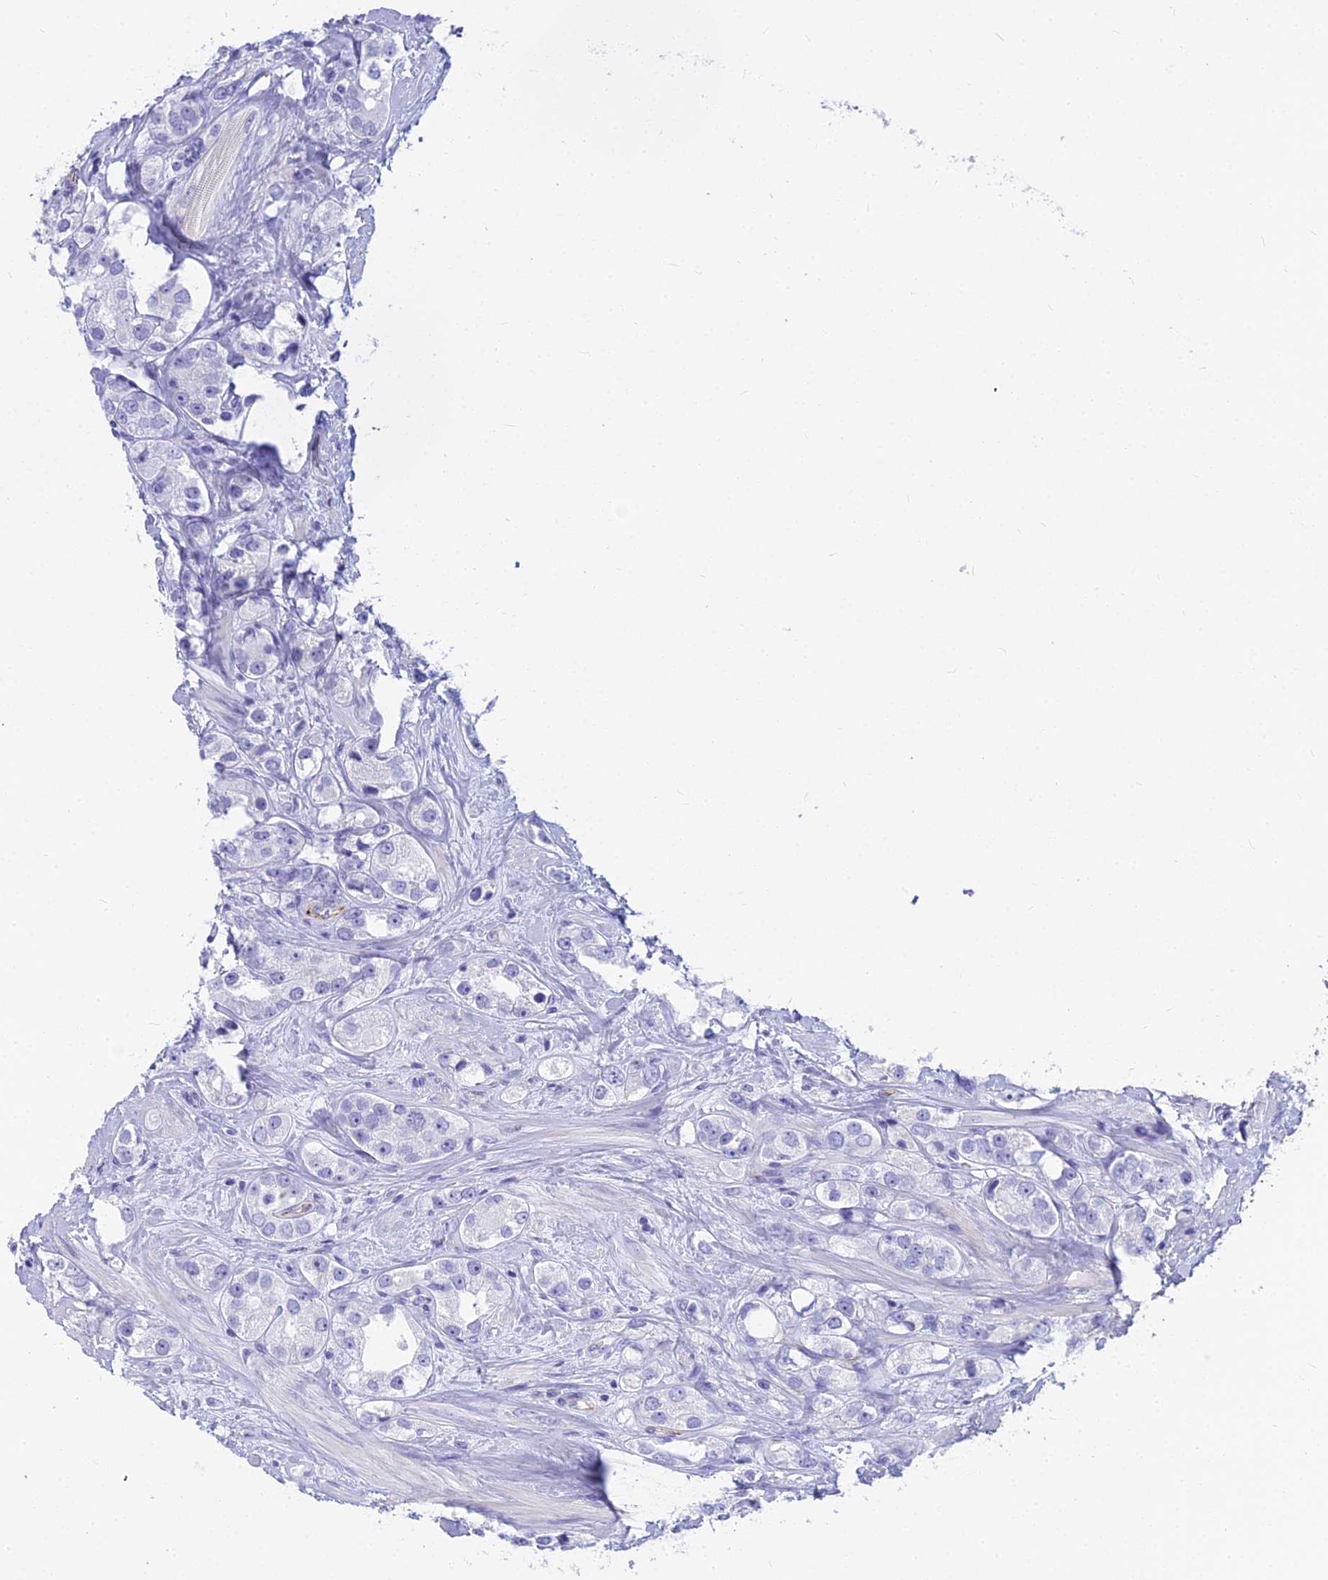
{"staining": {"intensity": "negative", "quantity": "none", "location": "none"}, "tissue": "prostate cancer", "cell_type": "Tumor cells", "image_type": "cancer", "snomed": [{"axis": "morphology", "description": "Adenocarcinoma, NOS"}, {"axis": "topography", "description": "Prostate"}], "caption": "Prostate adenocarcinoma was stained to show a protein in brown. There is no significant staining in tumor cells.", "gene": "EVI2A", "patient": {"sex": "male", "age": 79}}